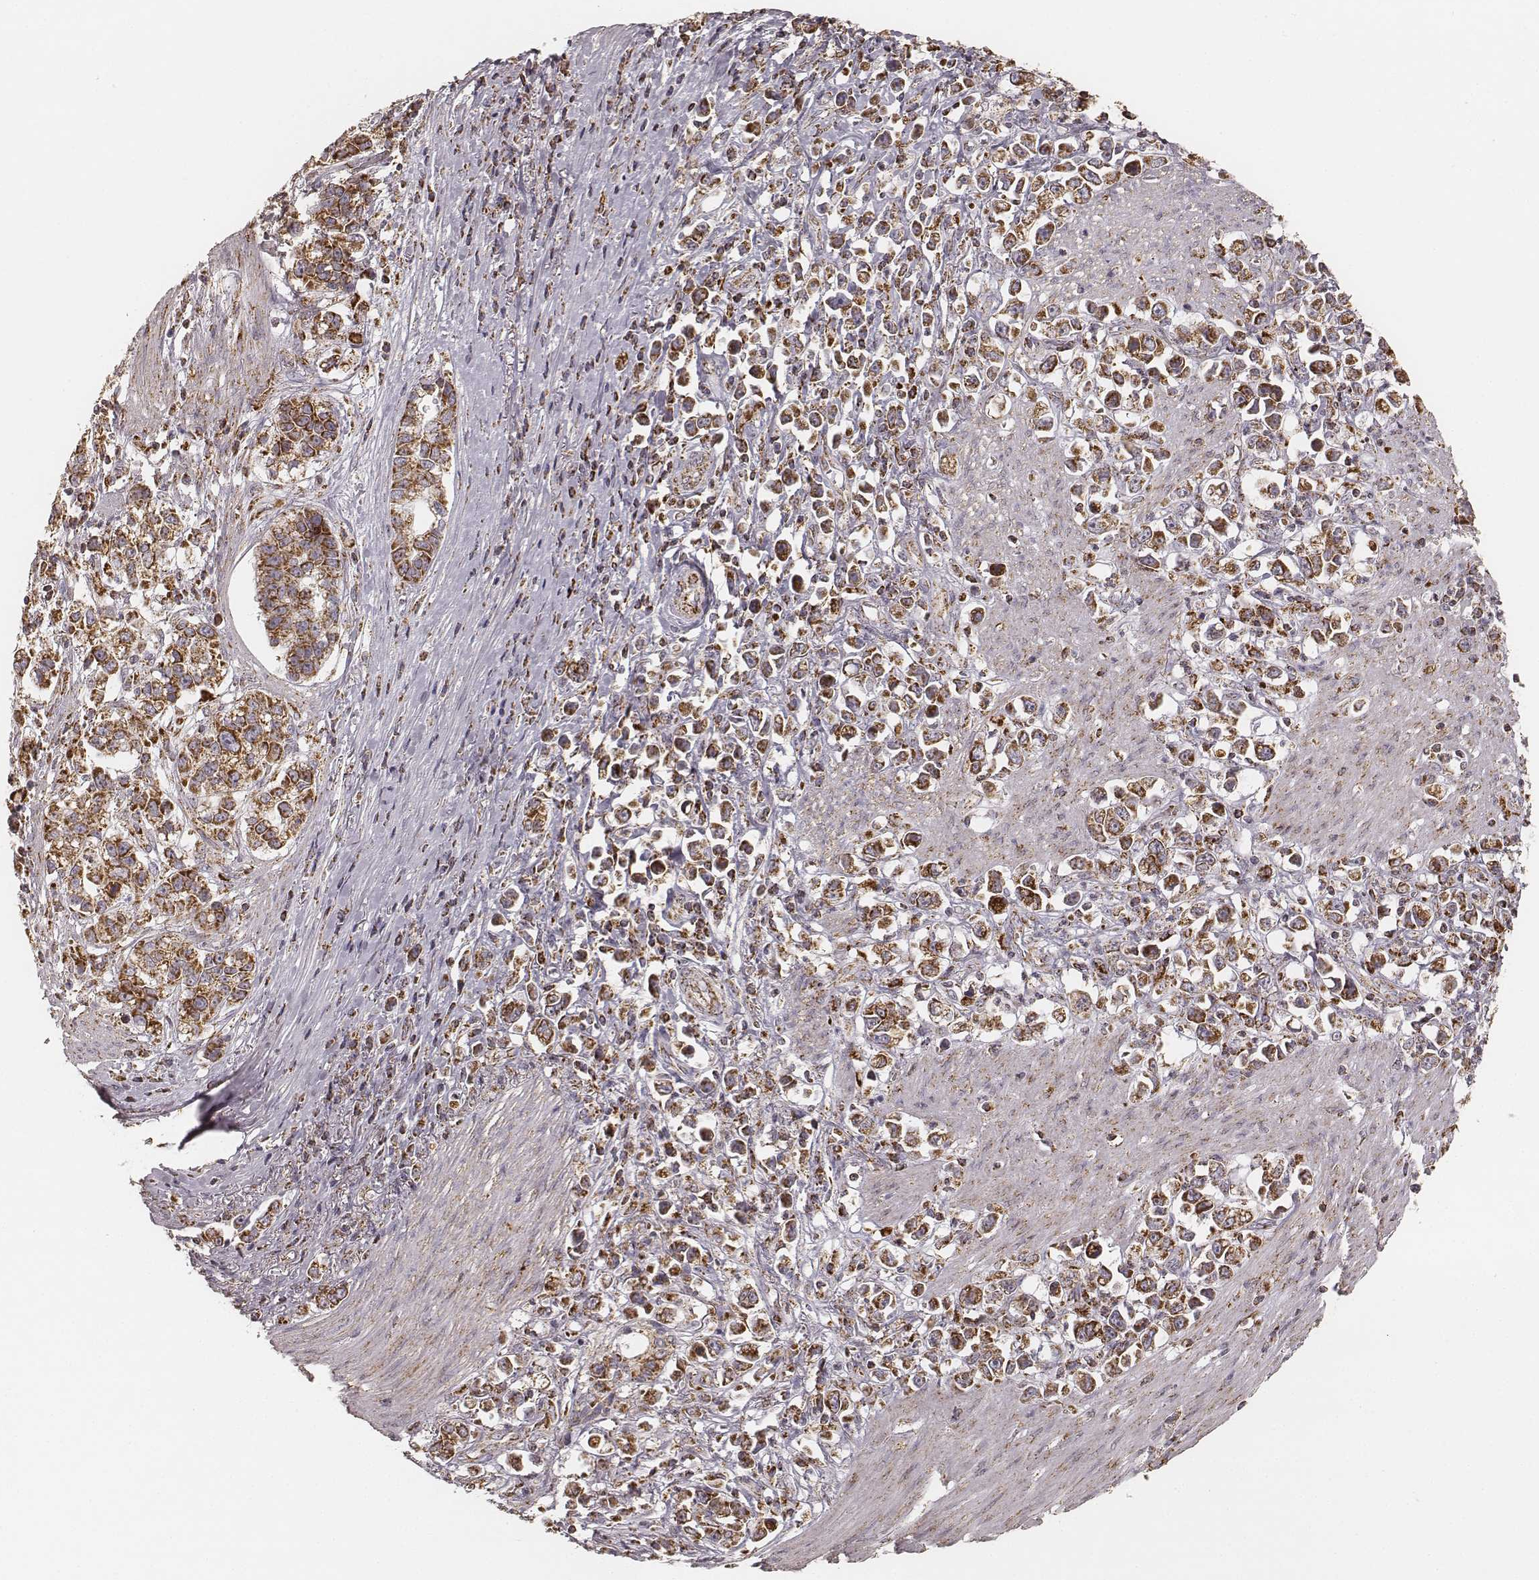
{"staining": {"intensity": "strong", "quantity": ">75%", "location": "cytoplasmic/membranous"}, "tissue": "stomach cancer", "cell_type": "Tumor cells", "image_type": "cancer", "snomed": [{"axis": "morphology", "description": "Adenocarcinoma, NOS"}, {"axis": "topography", "description": "Stomach"}], "caption": "High-power microscopy captured an immunohistochemistry image of adenocarcinoma (stomach), revealing strong cytoplasmic/membranous positivity in approximately >75% of tumor cells.", "gene": "CS", "patient": {"sex": "male", "age": 93}}